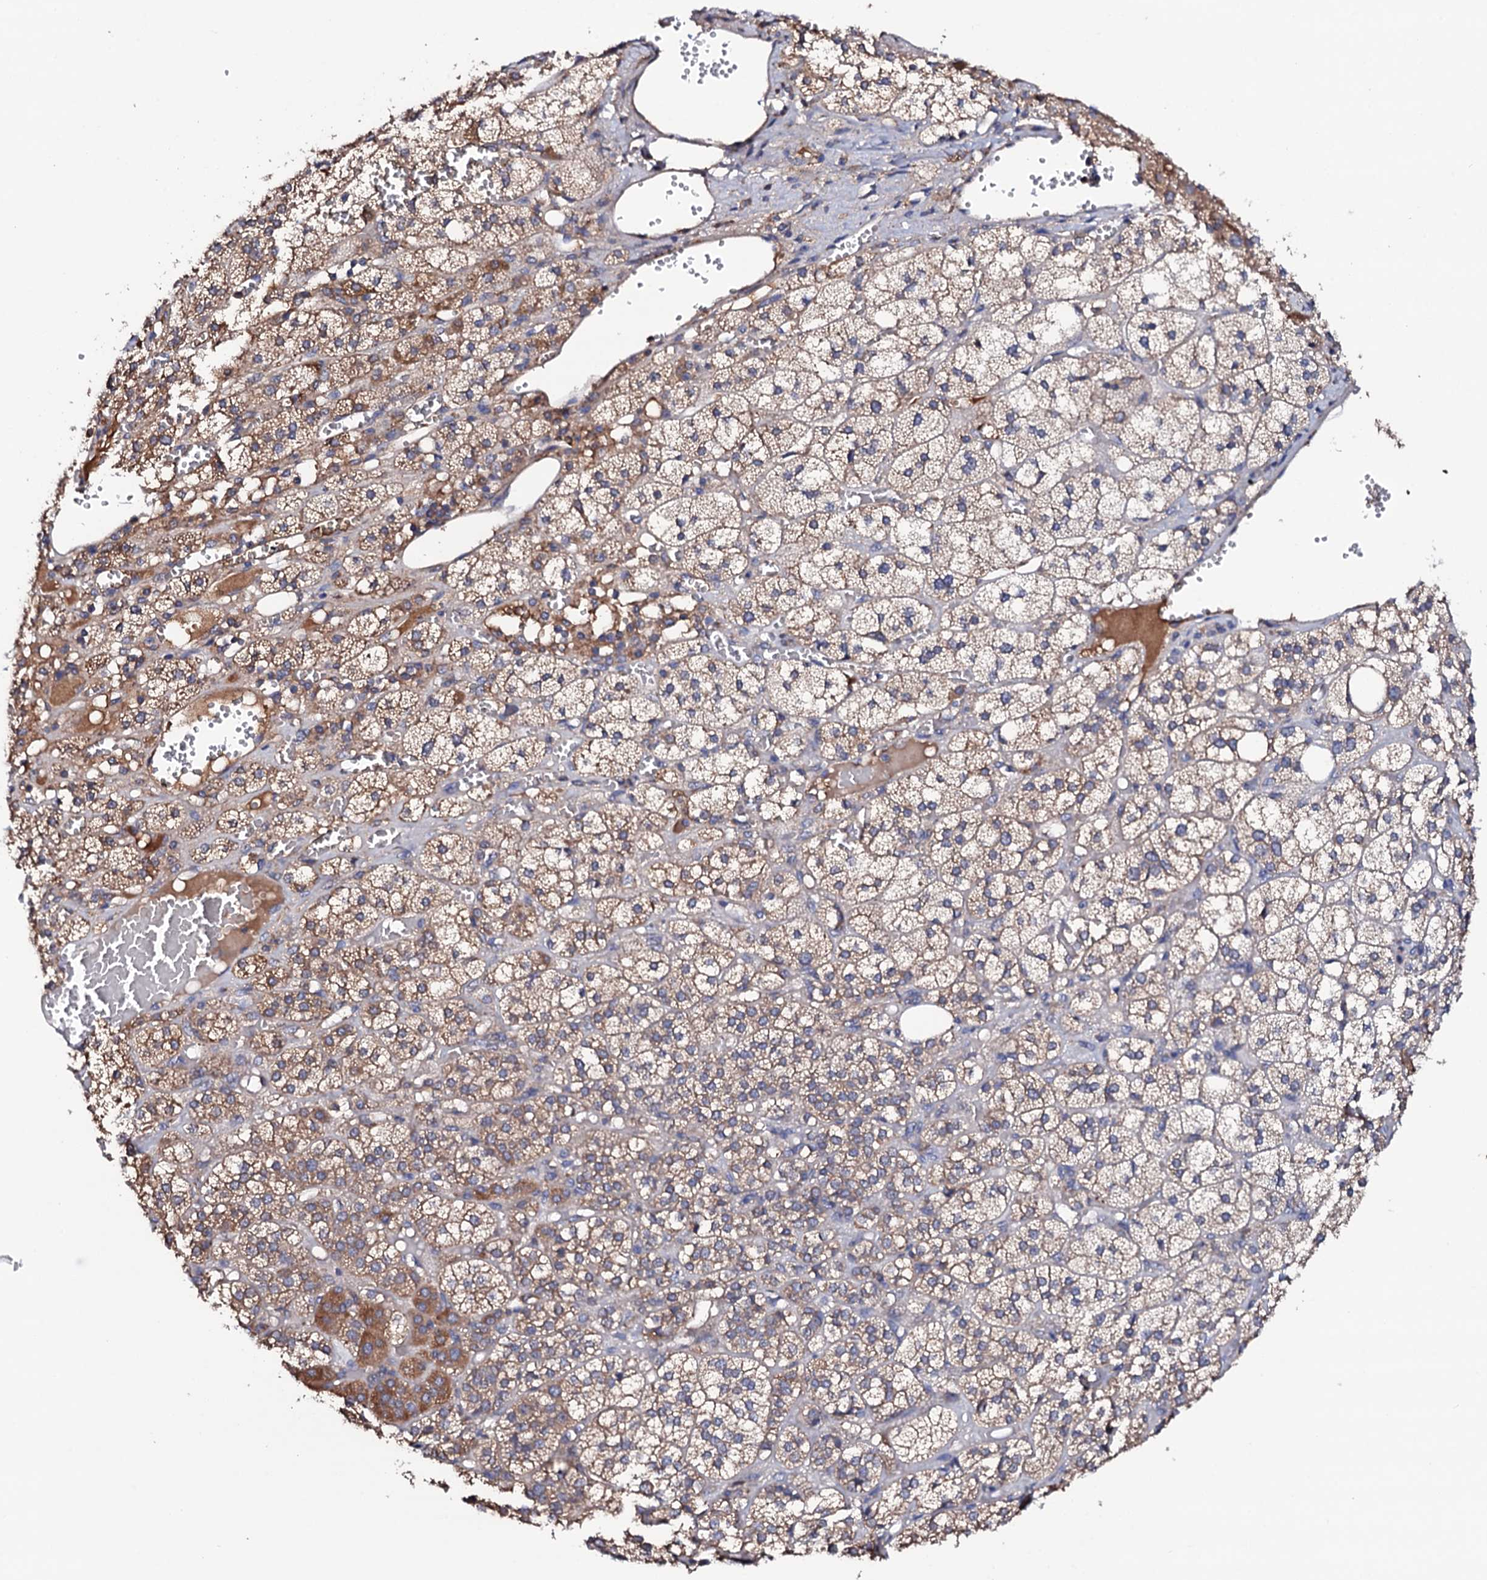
{"staining": {"intensity": "moderate", "quantity": "25%-75%", "location": "cytoplasmic/membranous"}, "tissue": "adrenal gland", "cell_type": "Glandular cells", "image_type": "normal", "snomed": [{"axis": "morphology", "description": "Normal tissue, NOS"}, {"axis": "topography", "description": "Adrenal gland"}], "caption": "Immunohistochemistry image of benign human adrenal gland stained for a protein (brown), which reveals medium levels of moderate cytoplasmic/membranous positivity in approximately 25%-75% of glandular cells.", "gene": "TCAF2C", "patient": {"sex": "female", "age": 61}}